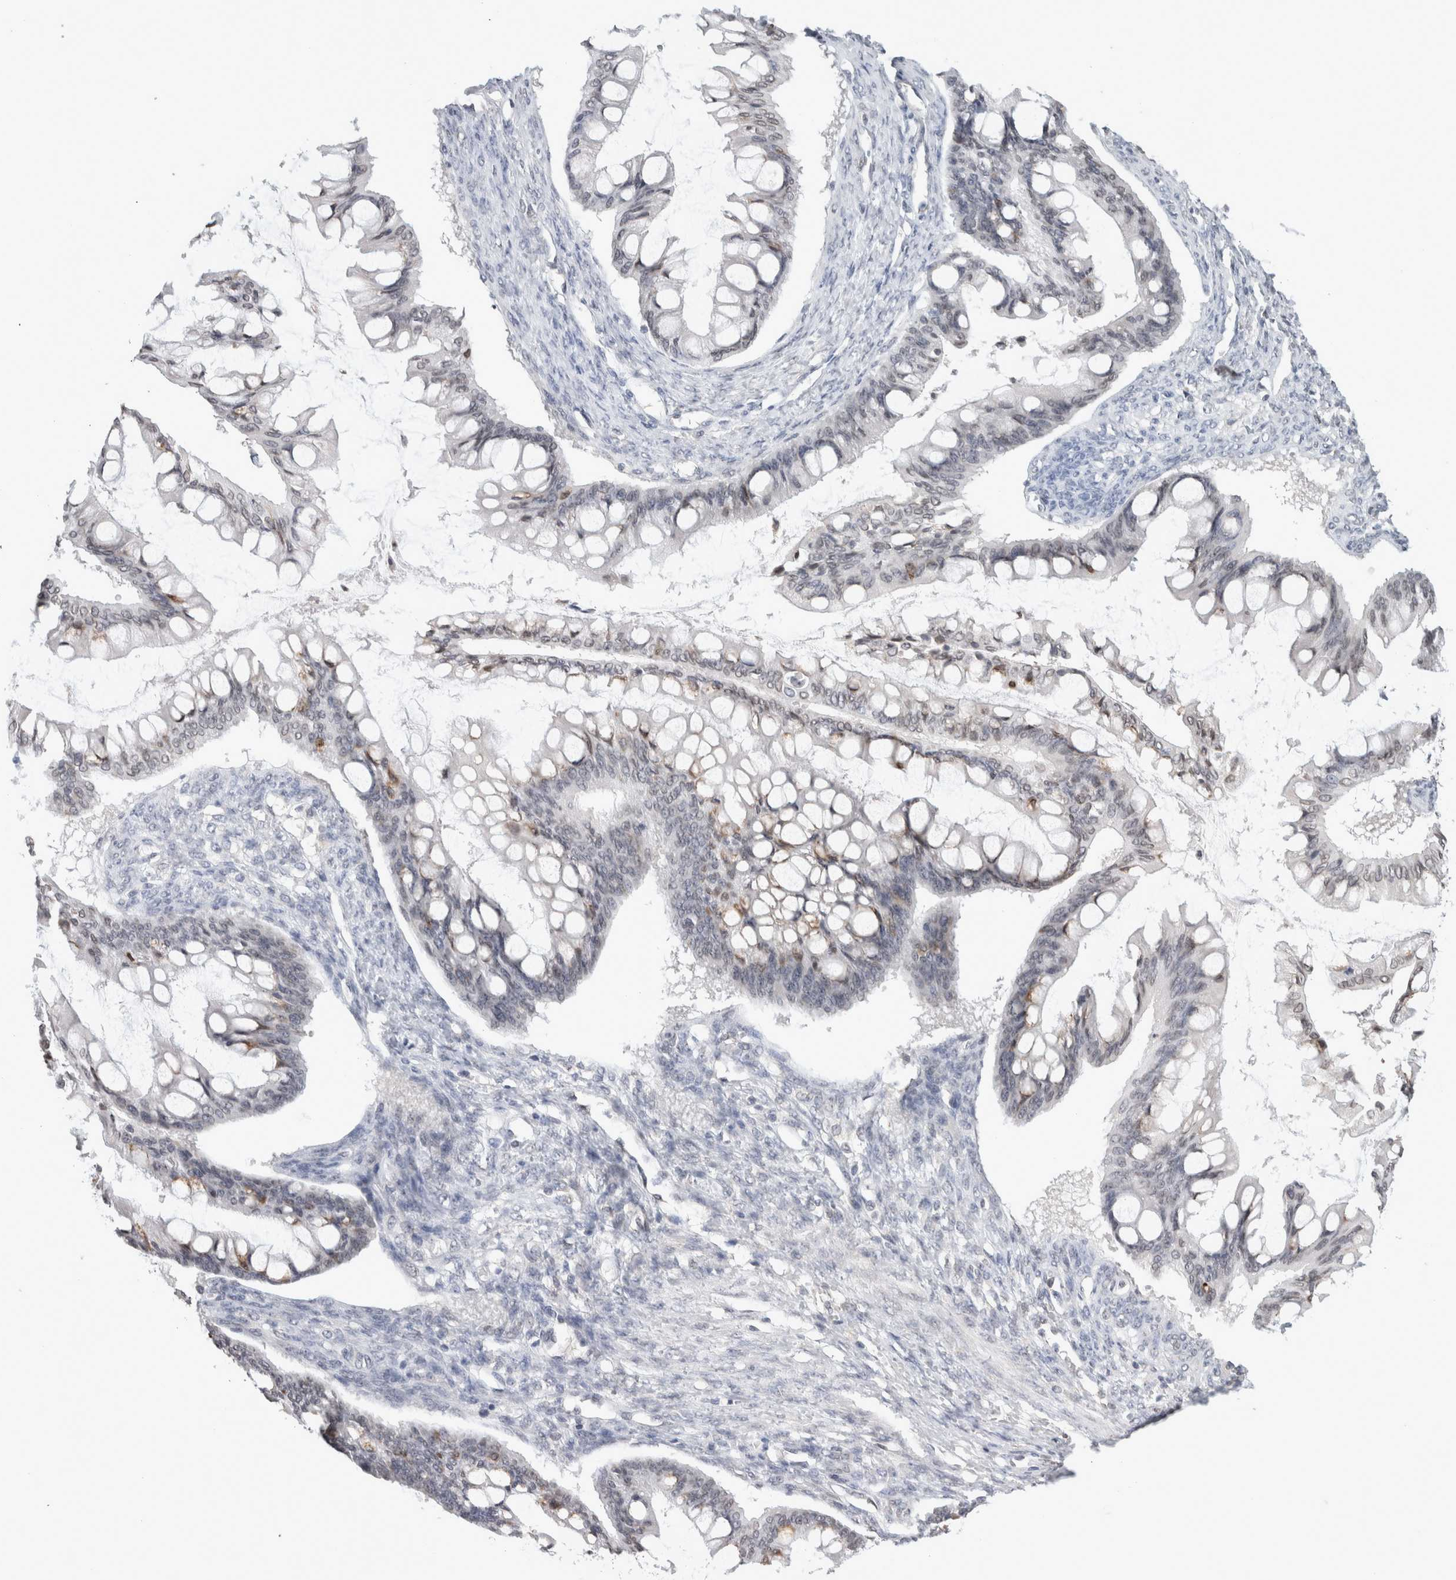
{"staining": {"intensity": "negative", "quantity": "none", "location": "none"}, "tissue": "ovarian cancer", "cell_type": "Tumor cells", "image_type": "cancer", "snomed": [{"axis": "morphology", "description": "Cystadenocarcinoma, mucinous, NOS"}, {"axis": "topography", "description": "Ovary"}], "caption": "DAB immunohistochemical staining of human ovarian mucinous cystadenocarcinoma shows no significant expression in tumor cells. (Stains: DAB (3,3'-diaminobenzidine) IHC with hematoxylin counter stain, Microscopy: brightfield microscopy at high magnification).", "gene": "RBMX2", "patient": {"sex": "female", "age": 73}}